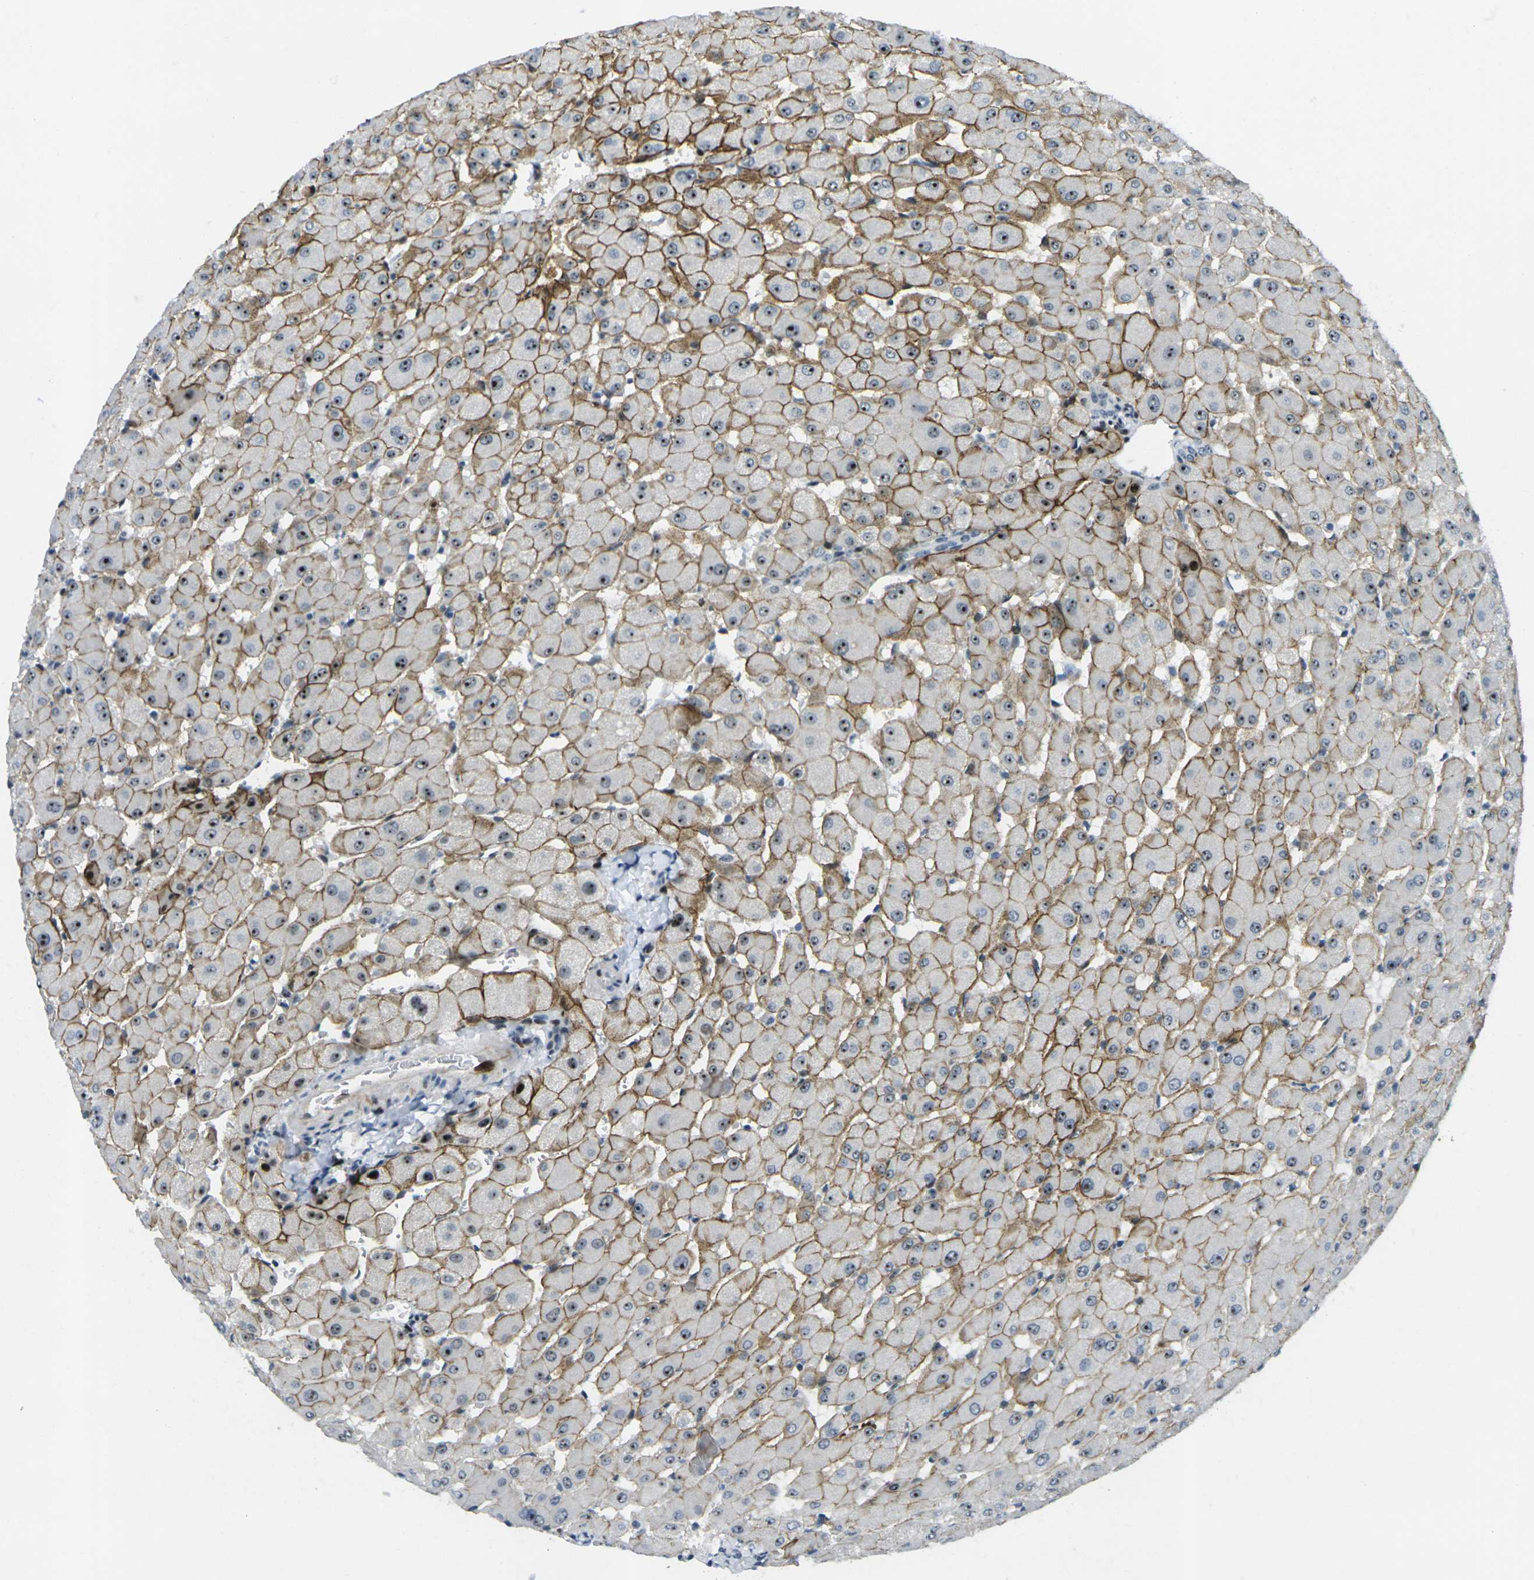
{"staining": {"intensity": "negative", "quantity": "none", "location": "none"}, "tissue": "liver", "cell_type": "Cholangiocytes", "image_type": "normal", "snomed": [{"axis": "morphology", "description": "Normal tissue, NOS"}, {"axis": "topography", "description": "Liver"}], "caption": "IHC micrograph of unremarkable liver stained for a protein (brown), which displays no expression in cholangiocytes.", "gene": "UBE2C", "patient": {"sex": "female", "age": 63}}